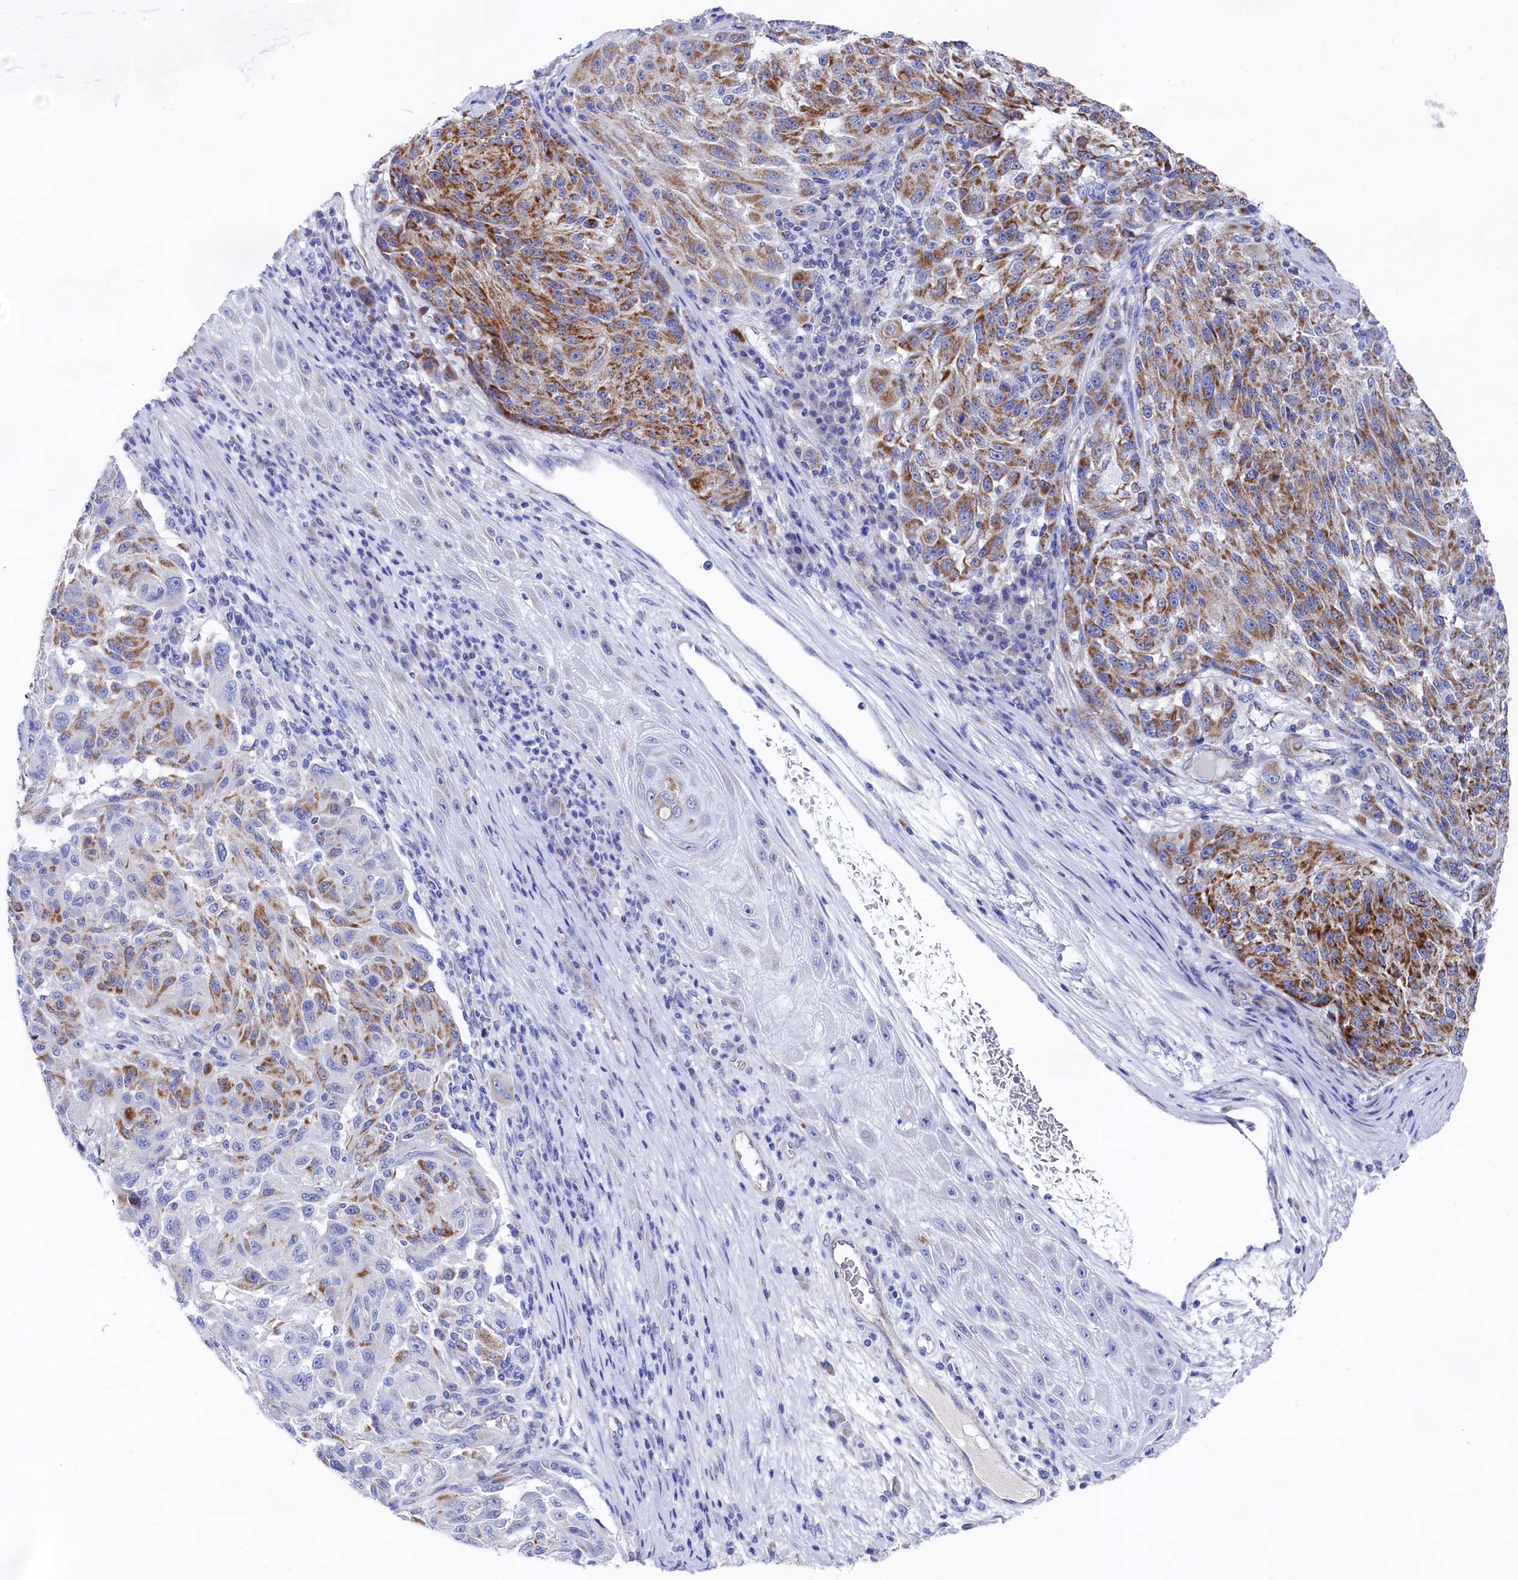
{"staining": {"intensity": "moderate", "quantity": ">75%", "location": "cytoplasmic/membranous"}, "tissue": "melanoma", "cell_type": "Tumor cells", "image_type": "cancer", "snomed": [{"axis": "morphology", "description": "Malignant melanoma, NOS"}, {"axis": "topography", "description": "Skin"}], "caption": "Melanoma stained with DAB (3,3'-diaminobenzidine) immunohistochemistry (IHC) exhibits medium levels of moderate cytoplasmic/membranous expression in approximately >75% of tumor cells. The staining is performed using DAB (3,3'-diaminobenzidine) brown chromogen to label protein expression. The nuclei are counter-stained blue using hematoxylin.", "gene": "MMAB", "patient": {"sex": "male", "age": 53}}